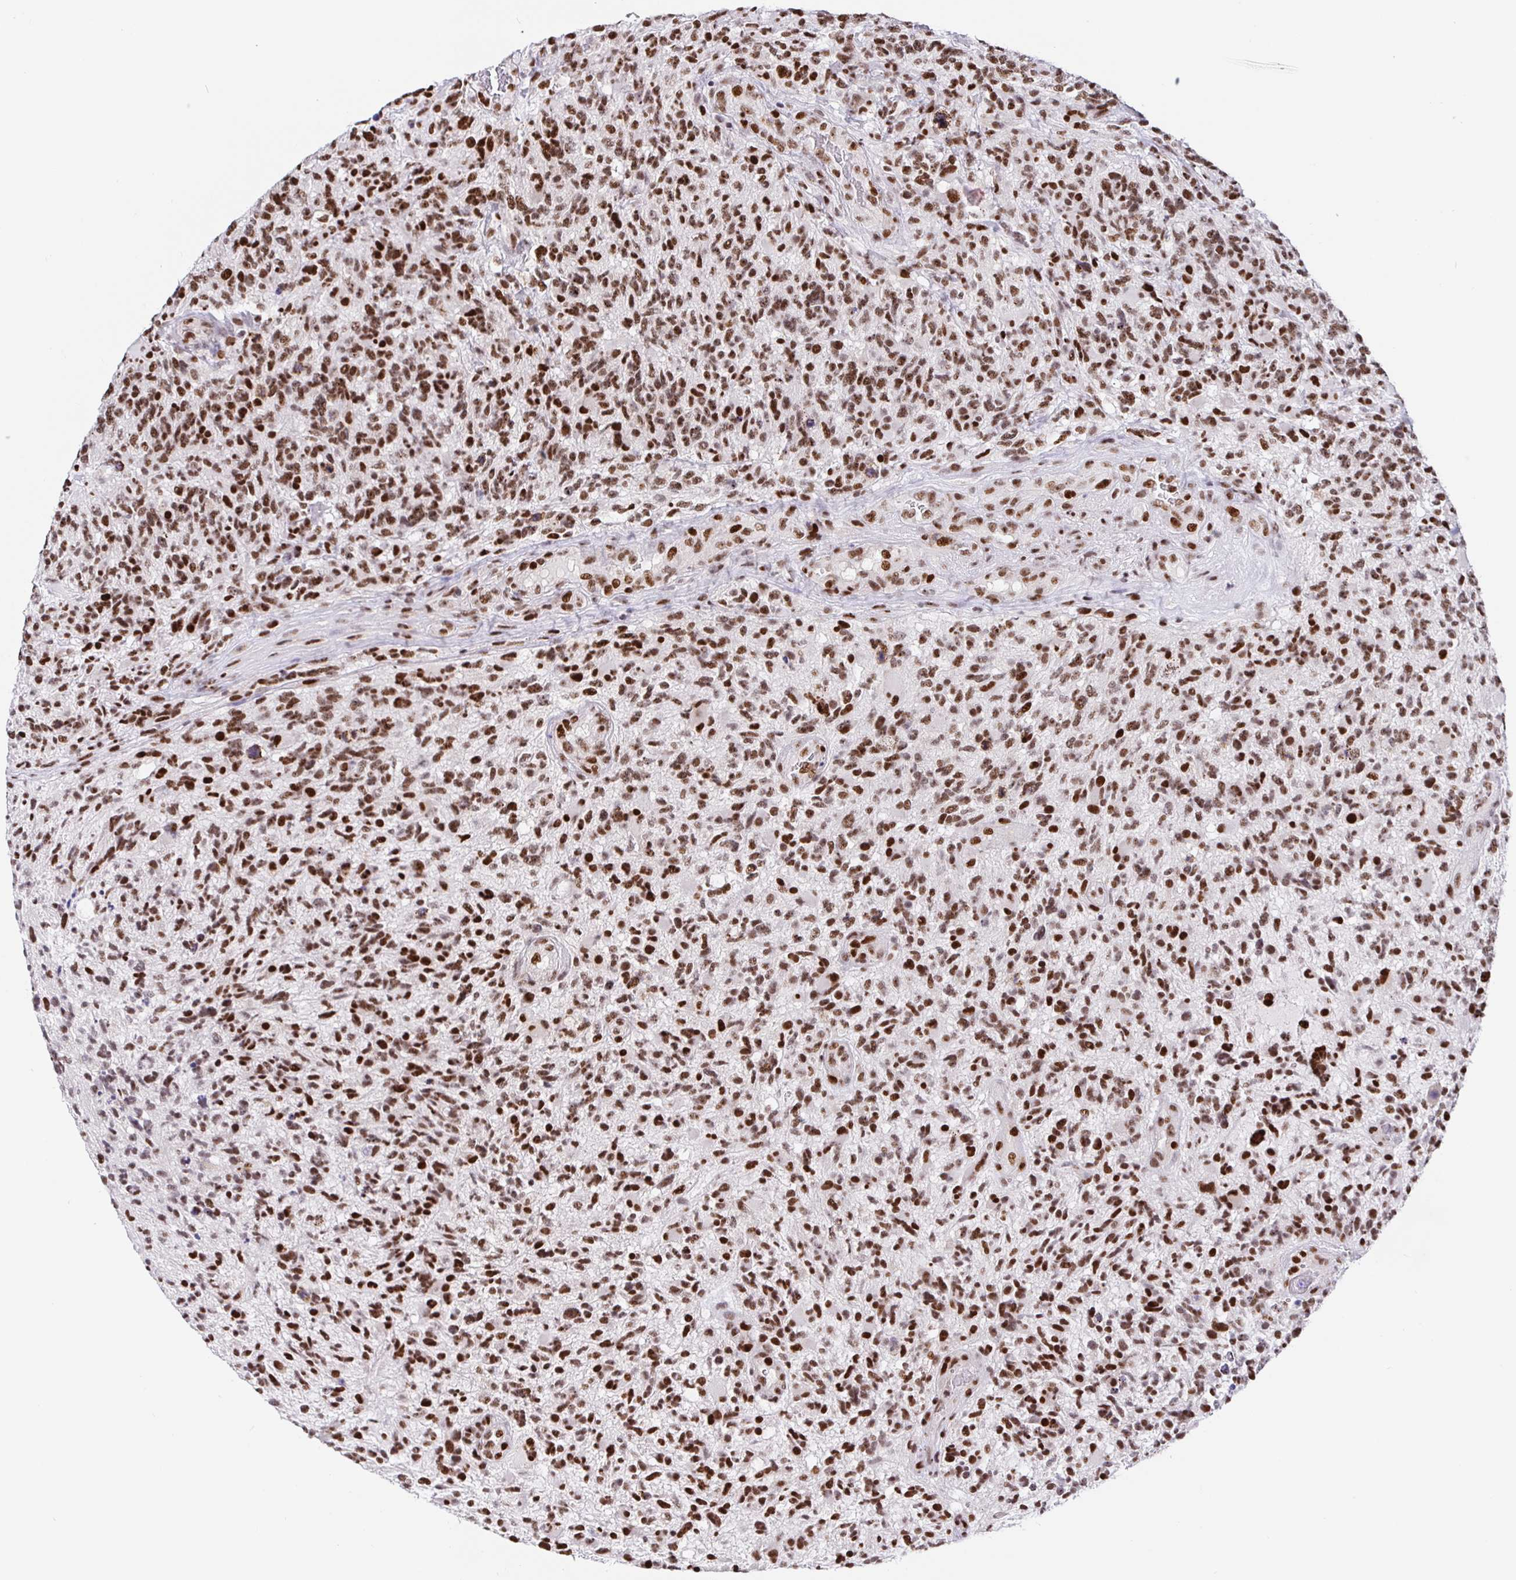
{"staining": {"intensity": "strong", "quantity": ">75%", "location": "nuclear"}, "tissue": "glioma", "cell_type": "Tumor cells", "image_type": "cancer", "snomed": [{"axis": "morphology", "description": "Glioma, malignant, High grade"}, {"axis": "topography", "description": "Brain"}], "caption": "High-grade glioma (malignant) stained with immunohistochemistry demonstrates strong nuclear positivity in approximately >75% of tumor cells.", "gene": "SETD5", "patient": {"sex": "female", "age": 71}}